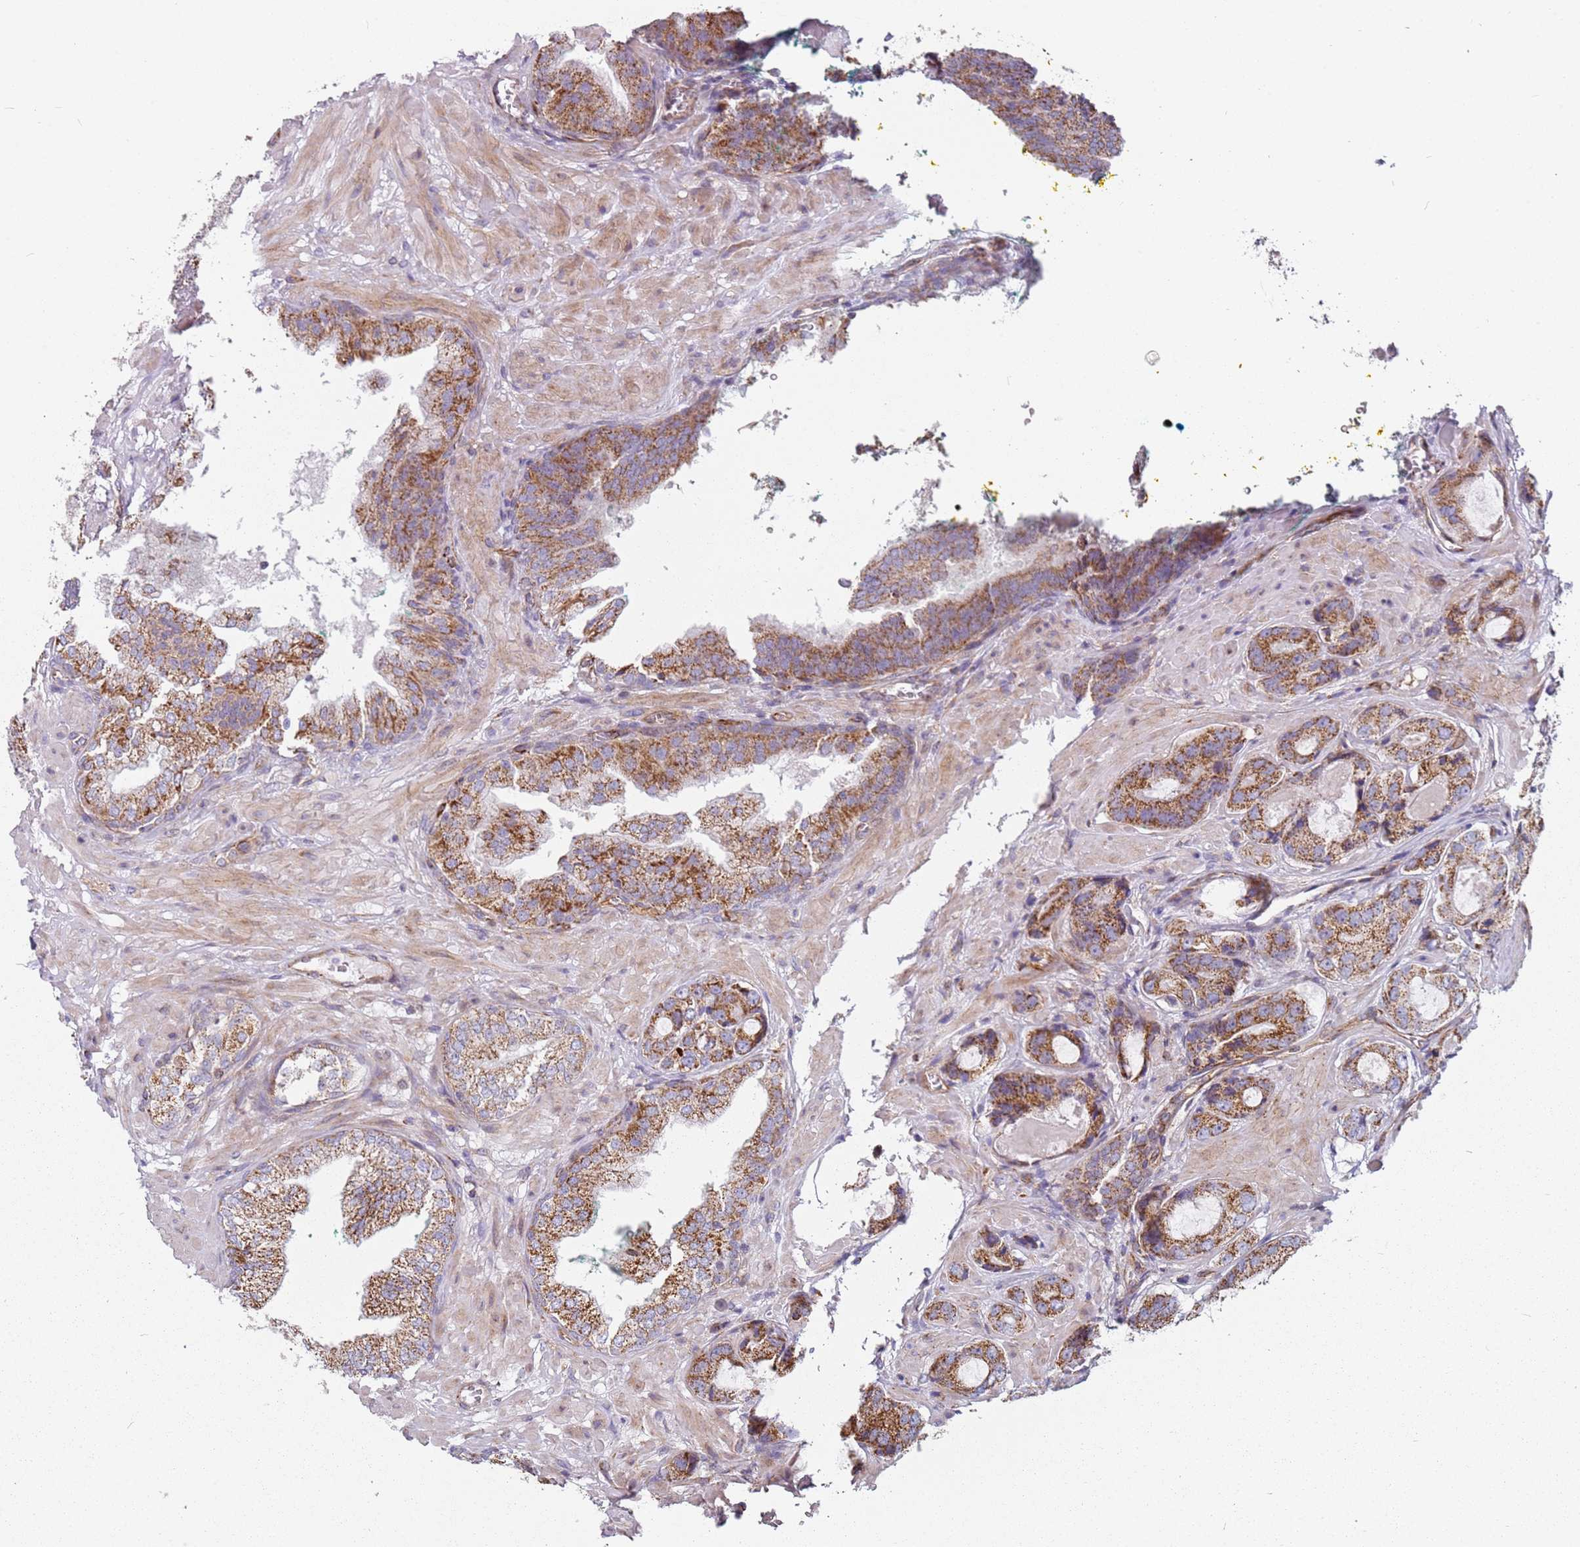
{"staining": {"intensity": "moderate", "quantity": ">75%", "location": "cytoplasmic/membranous"}, "tissue": "prostate cancer", "cell_type": "Tumor cells", "image_type": "cancer", "snomed": [{"axis": "morphology", "description": "Adenocarcinoma, High grade"}, {"axis": "topography", "description": "Prostate"}], "caption": "This micrograph reveals immunohistochemistry (IHC) staining of high-grade adenocarcinoma (prostate), with medium moderate cytoplasmic/membranous expression in approximately >75% of tumor cells.", "gene": "ALS2", "patient": {"sex": "male", "age": 59}}